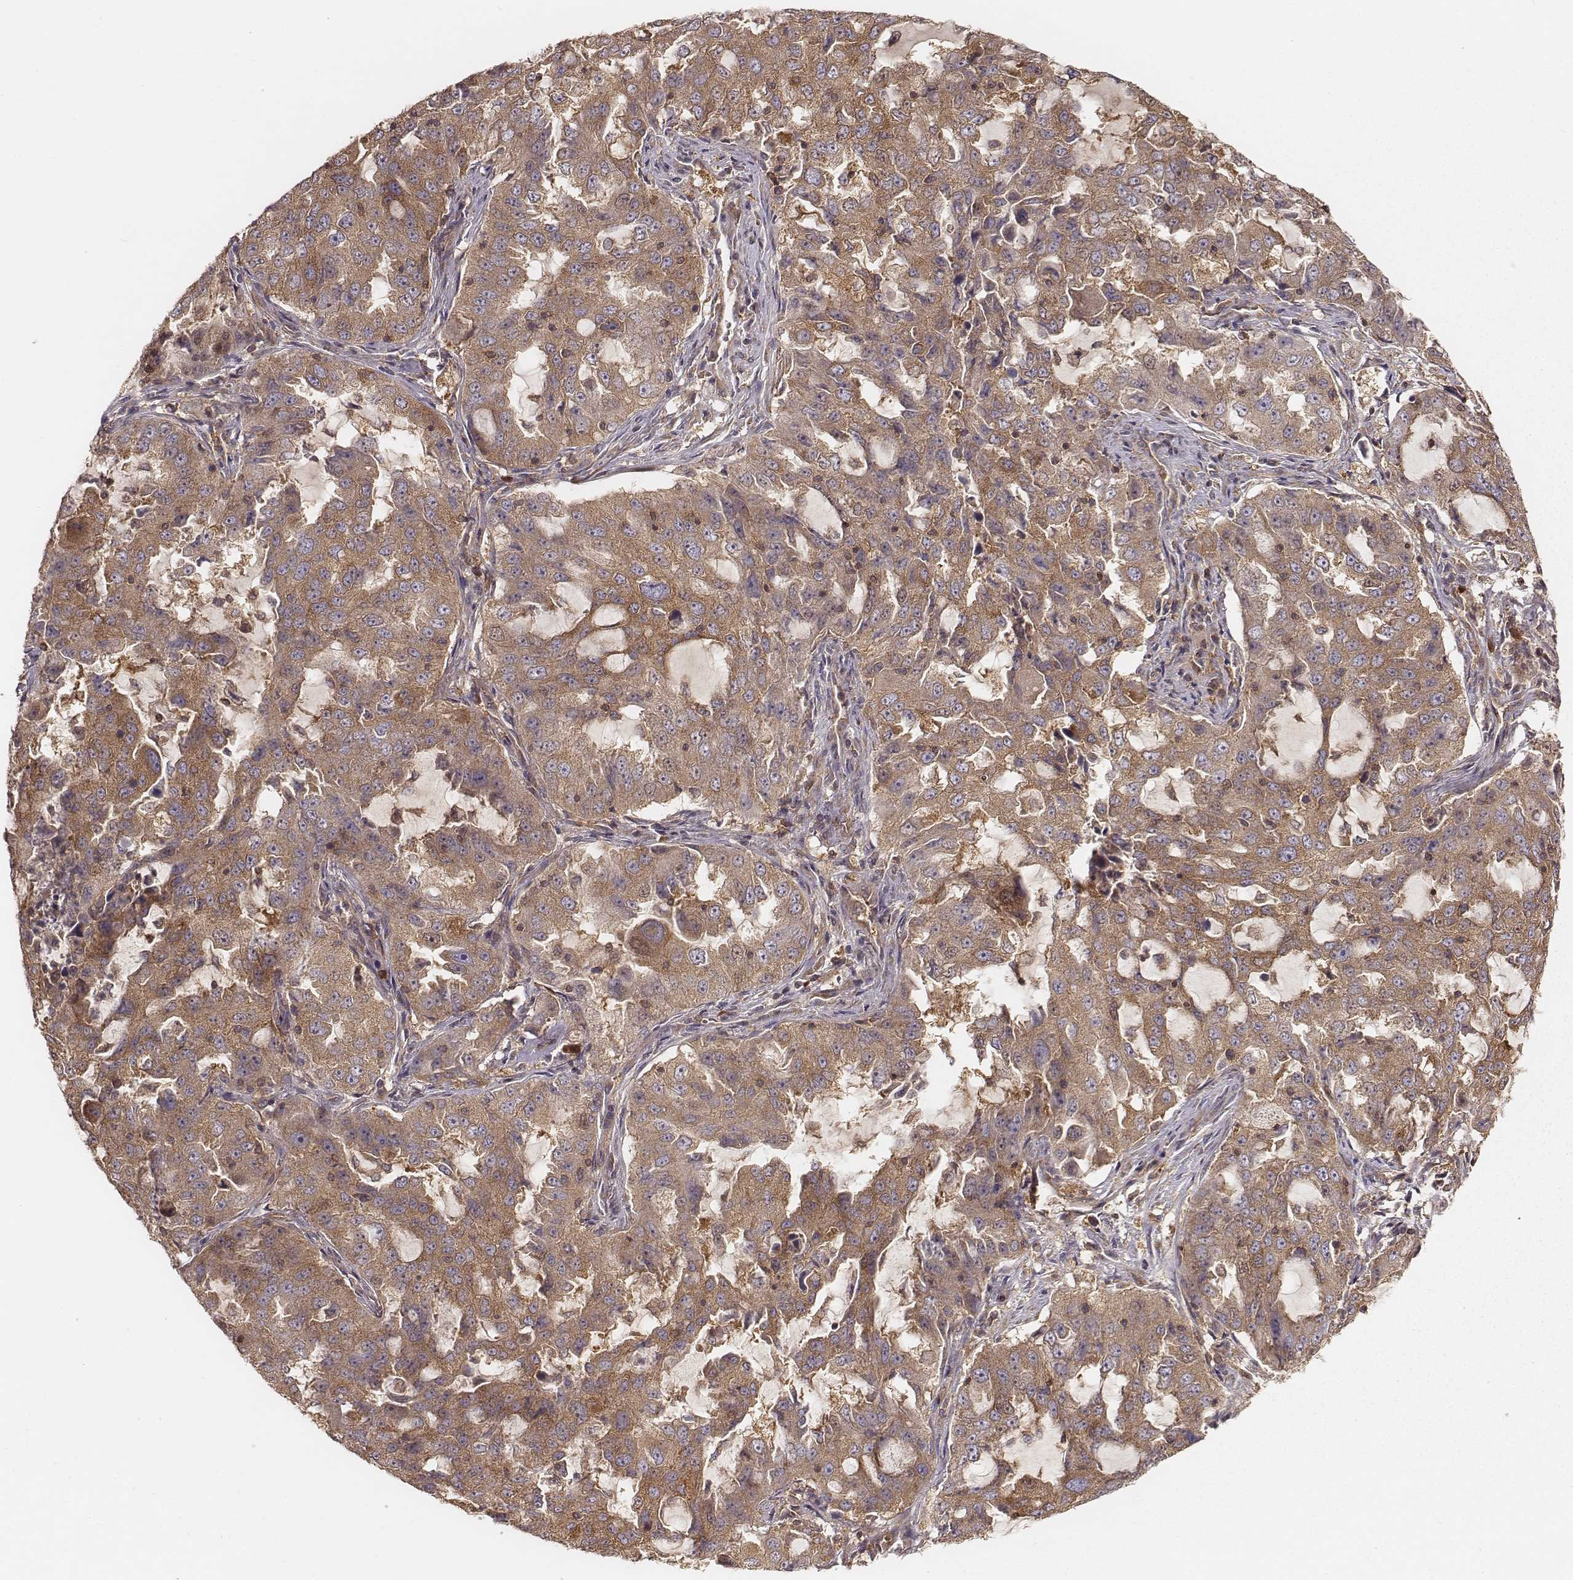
{"staining": {"intensity": "moderate", "quantity": ">75%", "location": "cytoplasmic/membranous"}, "tissue": "lung cancer", "cell_type": "Tumor cells", "image_type": "cancer", "snomed": [{"axis": "morphology", "description": "Adenocarcinoma, NOS"}, {"axis": "topography", "description": "Lung"}], "caption": "Immunohistochemistry (DAB (3,3'-diaminobenzidine)) staining of adenocarcinoma (lung) demonstrates moderate cytoplasmic/membranous protein expression in approximately >75% of tumor cells.", "gene": "CARS1", "patient": {"sex": "female", "age": 61}}